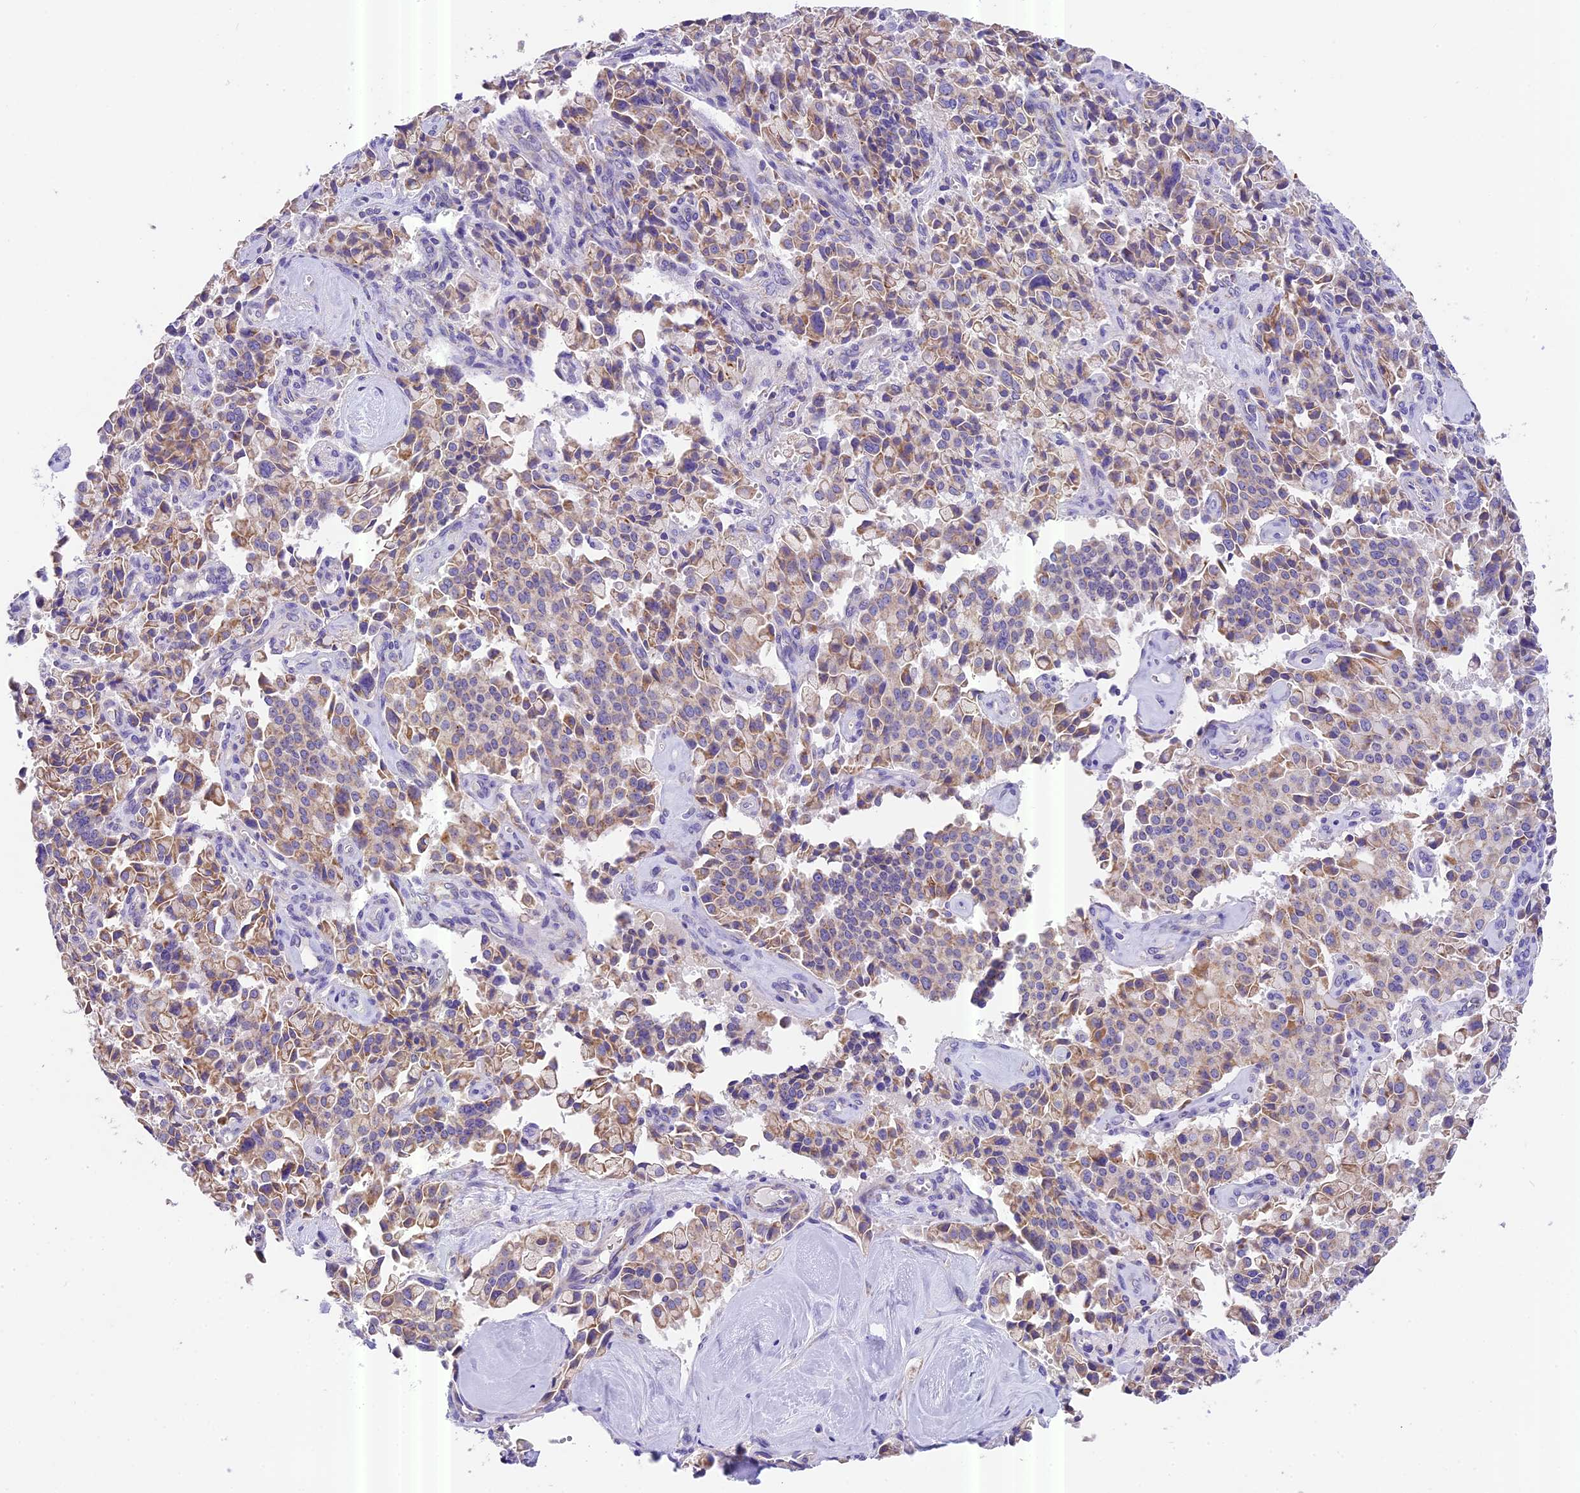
{"staining": {"intensity": "moderate", "quantity": "<25%", "location": "cytoplasmic/membranous"}, "tissue": "pancreatic cancer", "cell_type": "Tumor cells", "image_type": "cancer", "snomed": [{"axis": "morphology", "description": "Adenocarcinoma, NOS"}, {"axis": "topography", "description": "Pancreas"}], "caption": "An image of human pancreatic adenocarcinoma stained for a protein shows moderate cytoplasmic/membranous brown staining in tumor cells.", "gene": "MGME1", "patient": {"sex": "male", "age": 65}}